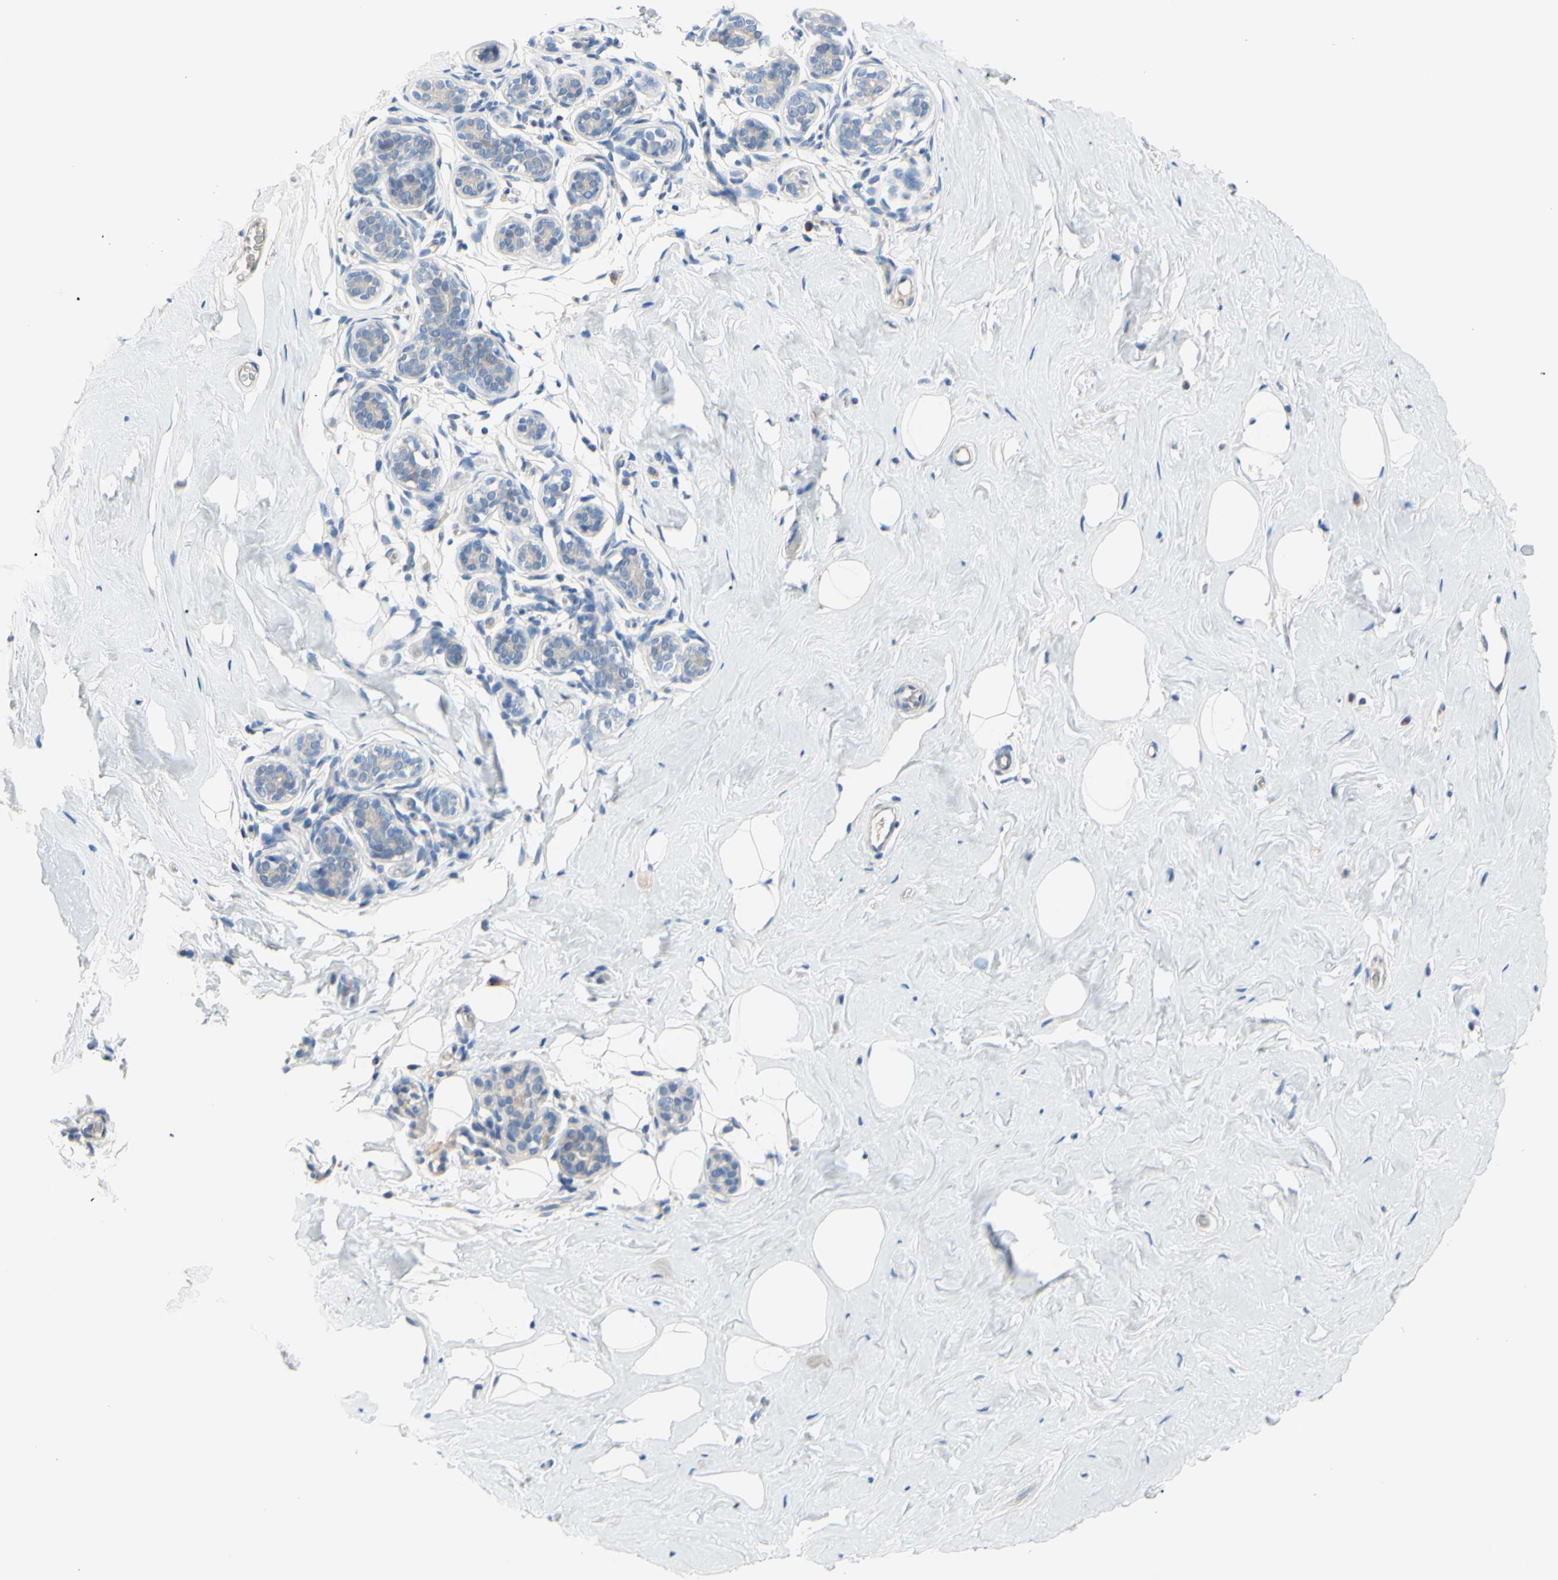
{"staining": {"intensity": "negative", "quantity": "none", "location": "none"}, "tissue": "breast", "cell_type": "Adipocytes", "image_type": "normal", "snomed": [{"axis": "morphology", "description": "Normal tissue, NOS"}, {"axis": "topography", "description": "Breast"}], "caption": "Immunohistochemical staining of benign human breast shows no significant expression in adipocytes. (Stains: DAB (3,3'-diaminobenzidine) immunohistochemistry (IHC) with hematoxylin counter stain, Microscopy: brightfield microscopy at high magnification).", "gene": "TMEM59L", "patient": {"sex": "female", "age": 75}}